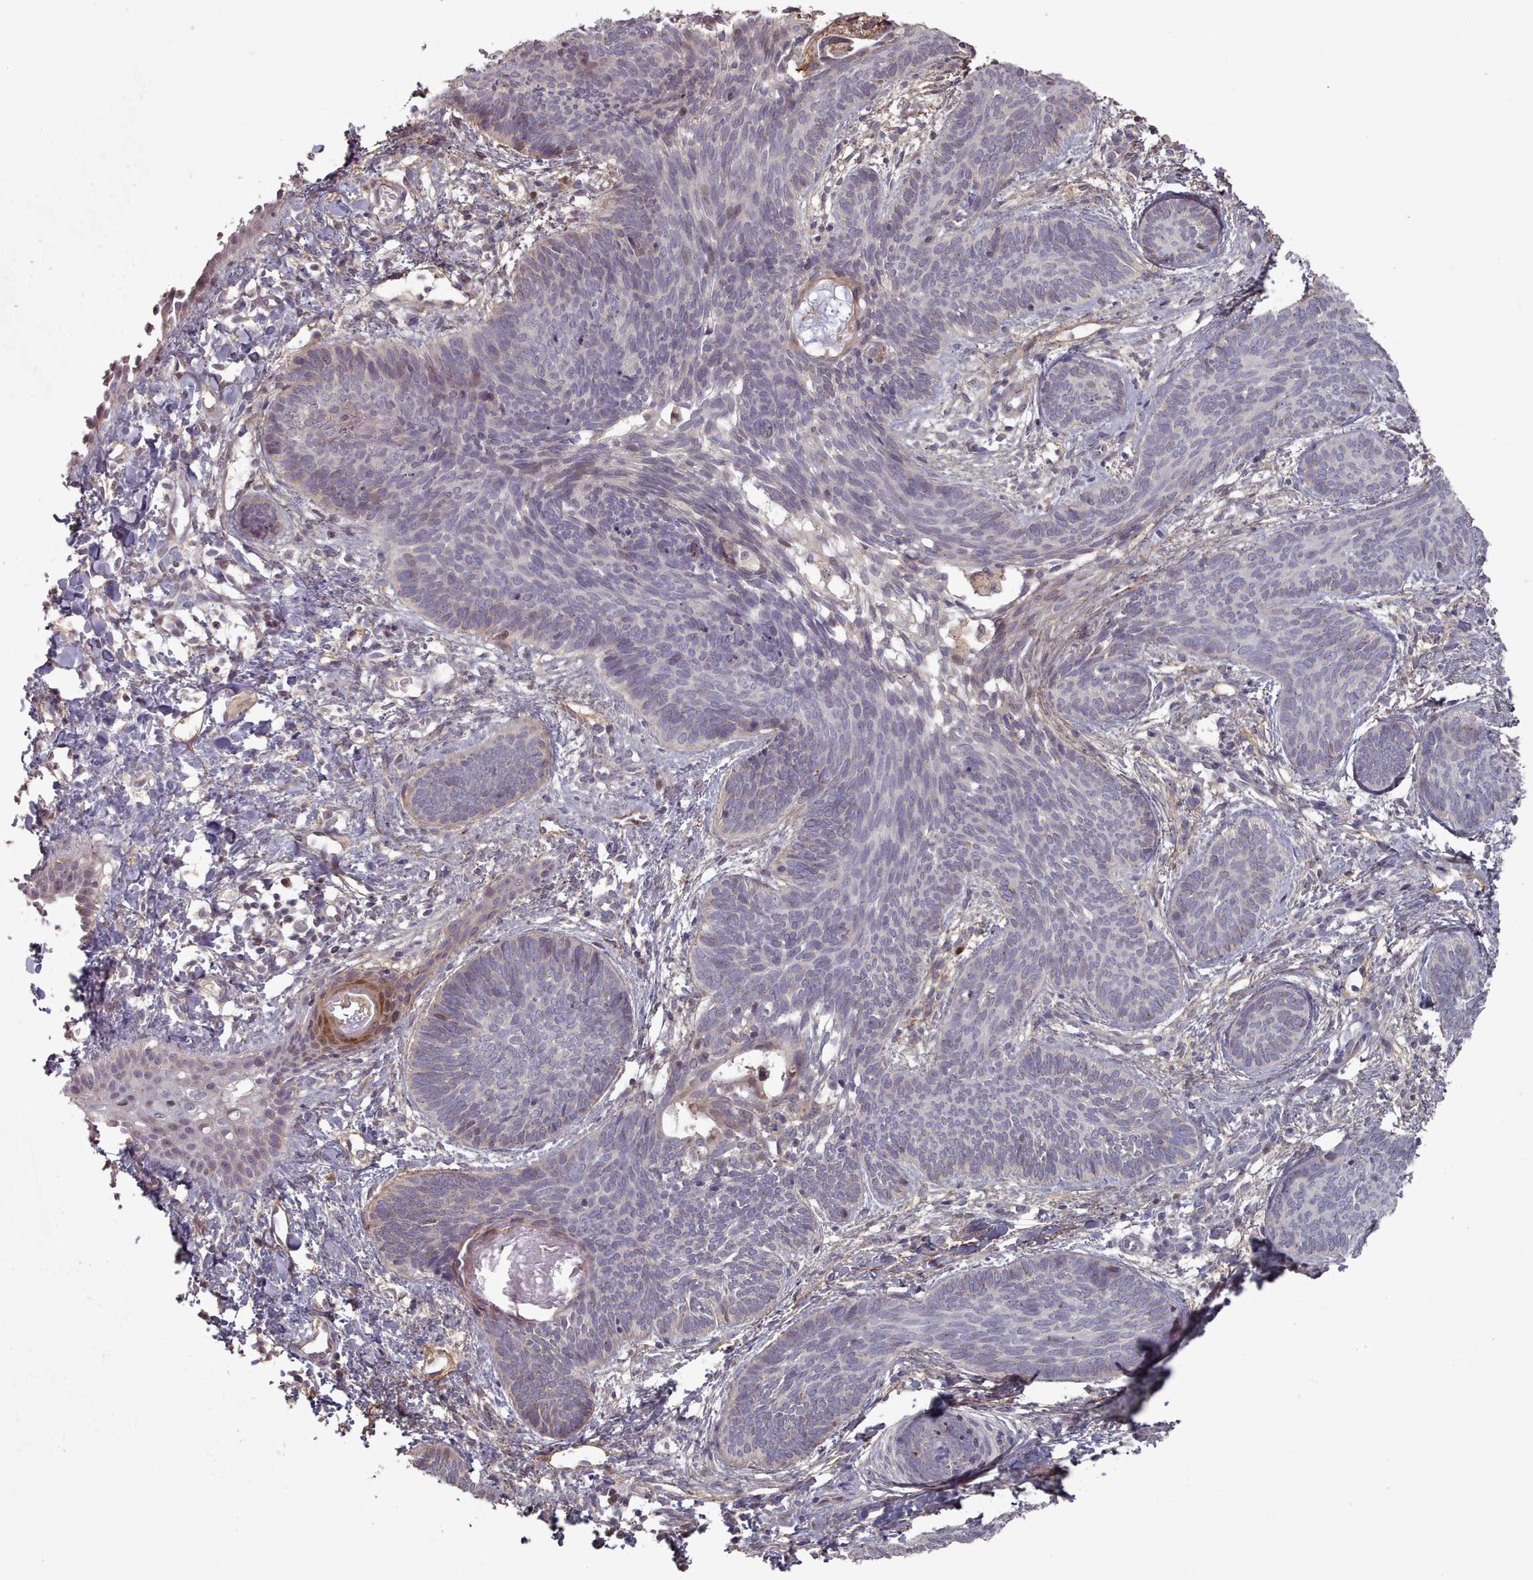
{"staining": {"intensity": "negative", "quantity": "none", "location": "none"}, "tissue": "skin cancer", "cell_type": "Tumor cells", "image_type": "cancer", "snomed": [{"axis": "morphology", "description": "Basal cell carcinoma"}, {"axis": "topography", "description": "Skin"}], "caption": "Image shows no significant protein expression in tumor cells of skin cancer. (DAB immunohistochemistry (IHC), high magnification).", "gene": "ERCC6L", "patient": {"sex": "female", "age": 81}}